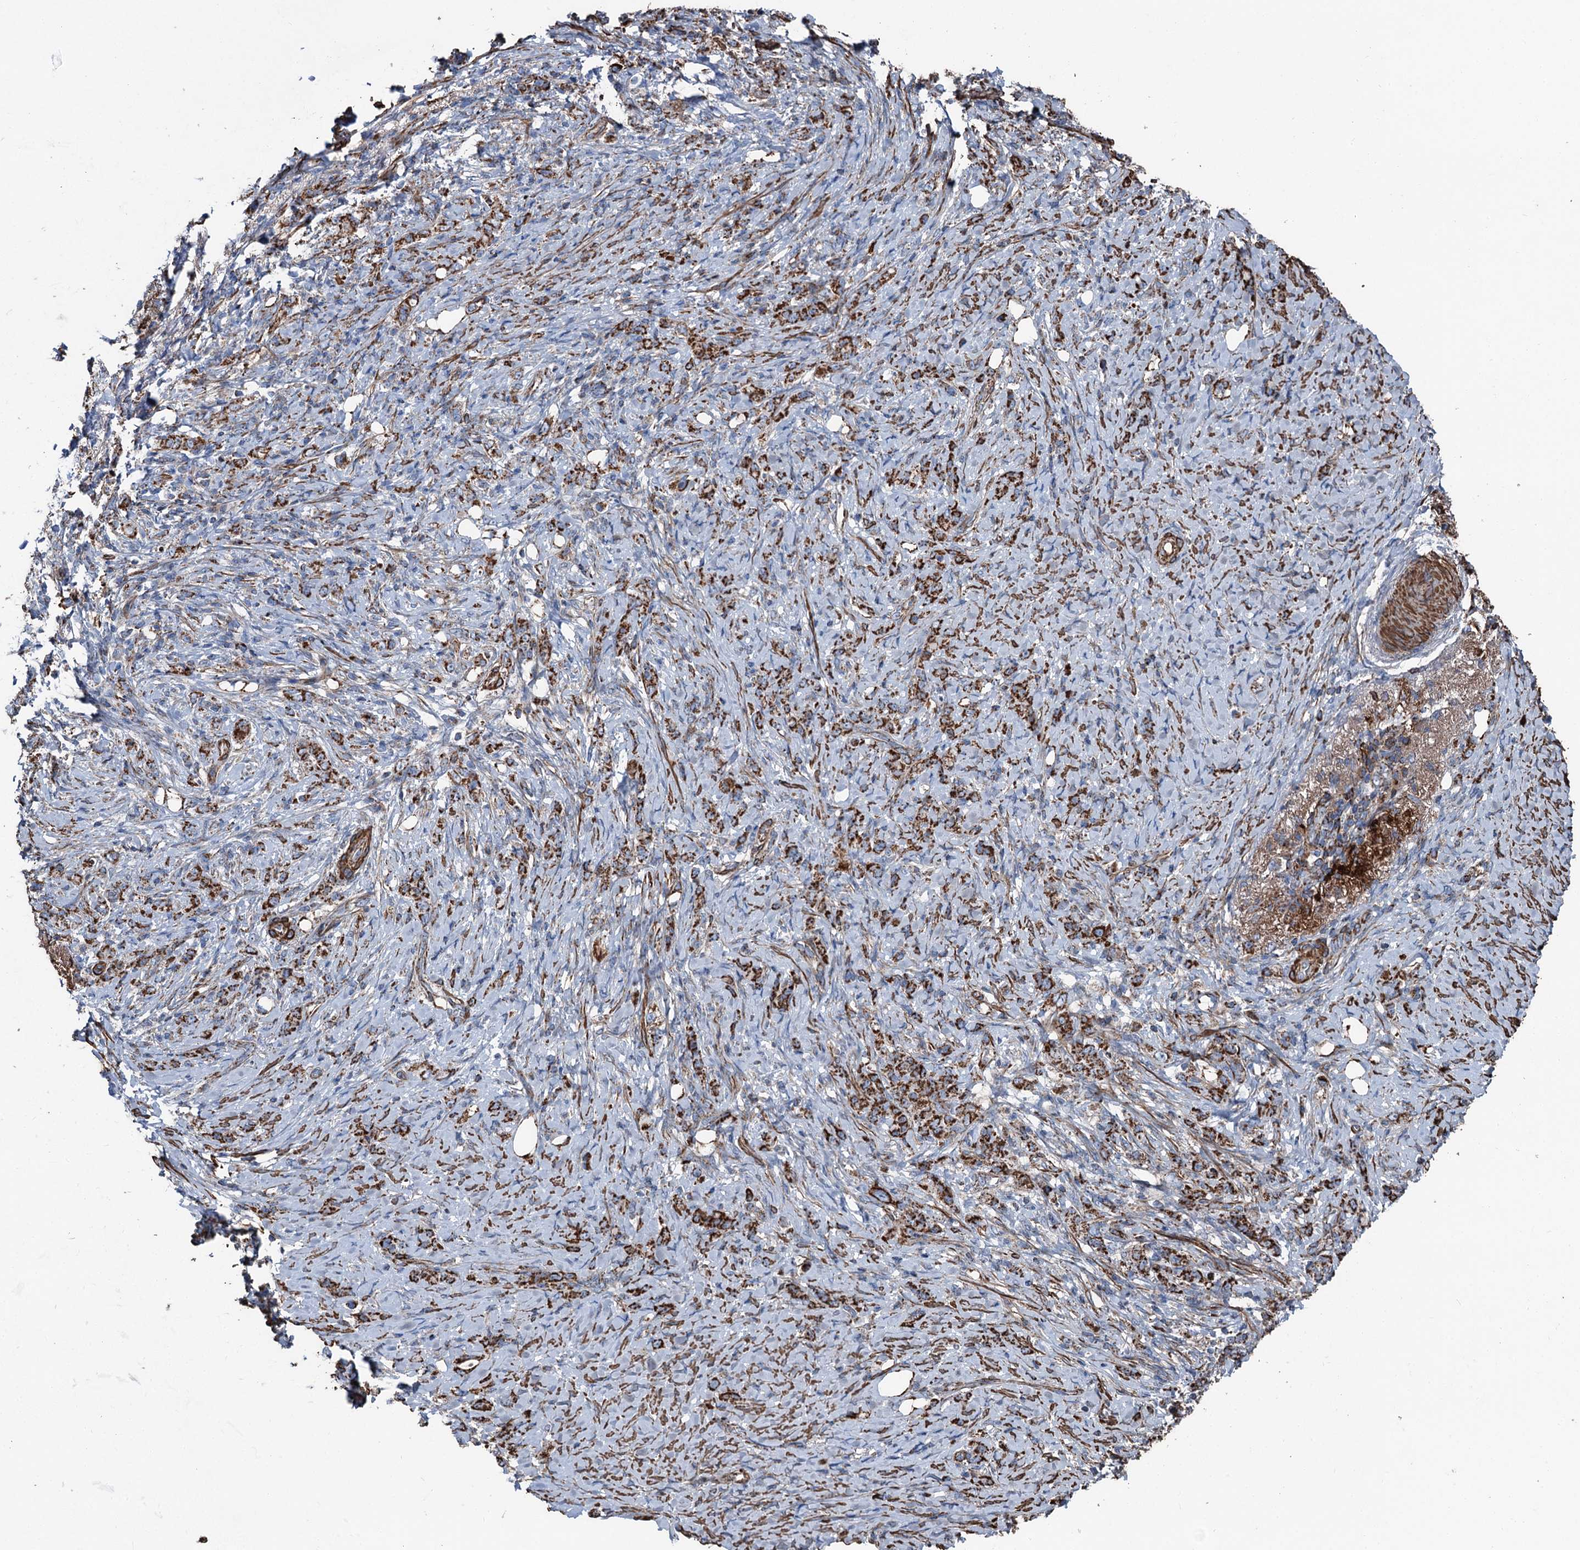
{"staining": {"intensity": "moderate", "quantity": ">75%", "location": "cytoplasmic/membranous"}, "tissue": "stomach cancer", "cell_type": "Tumor cells", "image_type": "cancer", "snomed": [{"axis": "morphology", "description": "Adenocarcinoma, NOS"}, {"axis": "topography", "description": "Stomach"}], "caption": "IHC (DAB) staining of human stomach adenocarcinoma demonstrates moderate cytoplasmic/membranous protein expression in approximately >75% of tumor cells.", "gene": "DDIAS", "patient": {"sex": "female", "age": 79}}